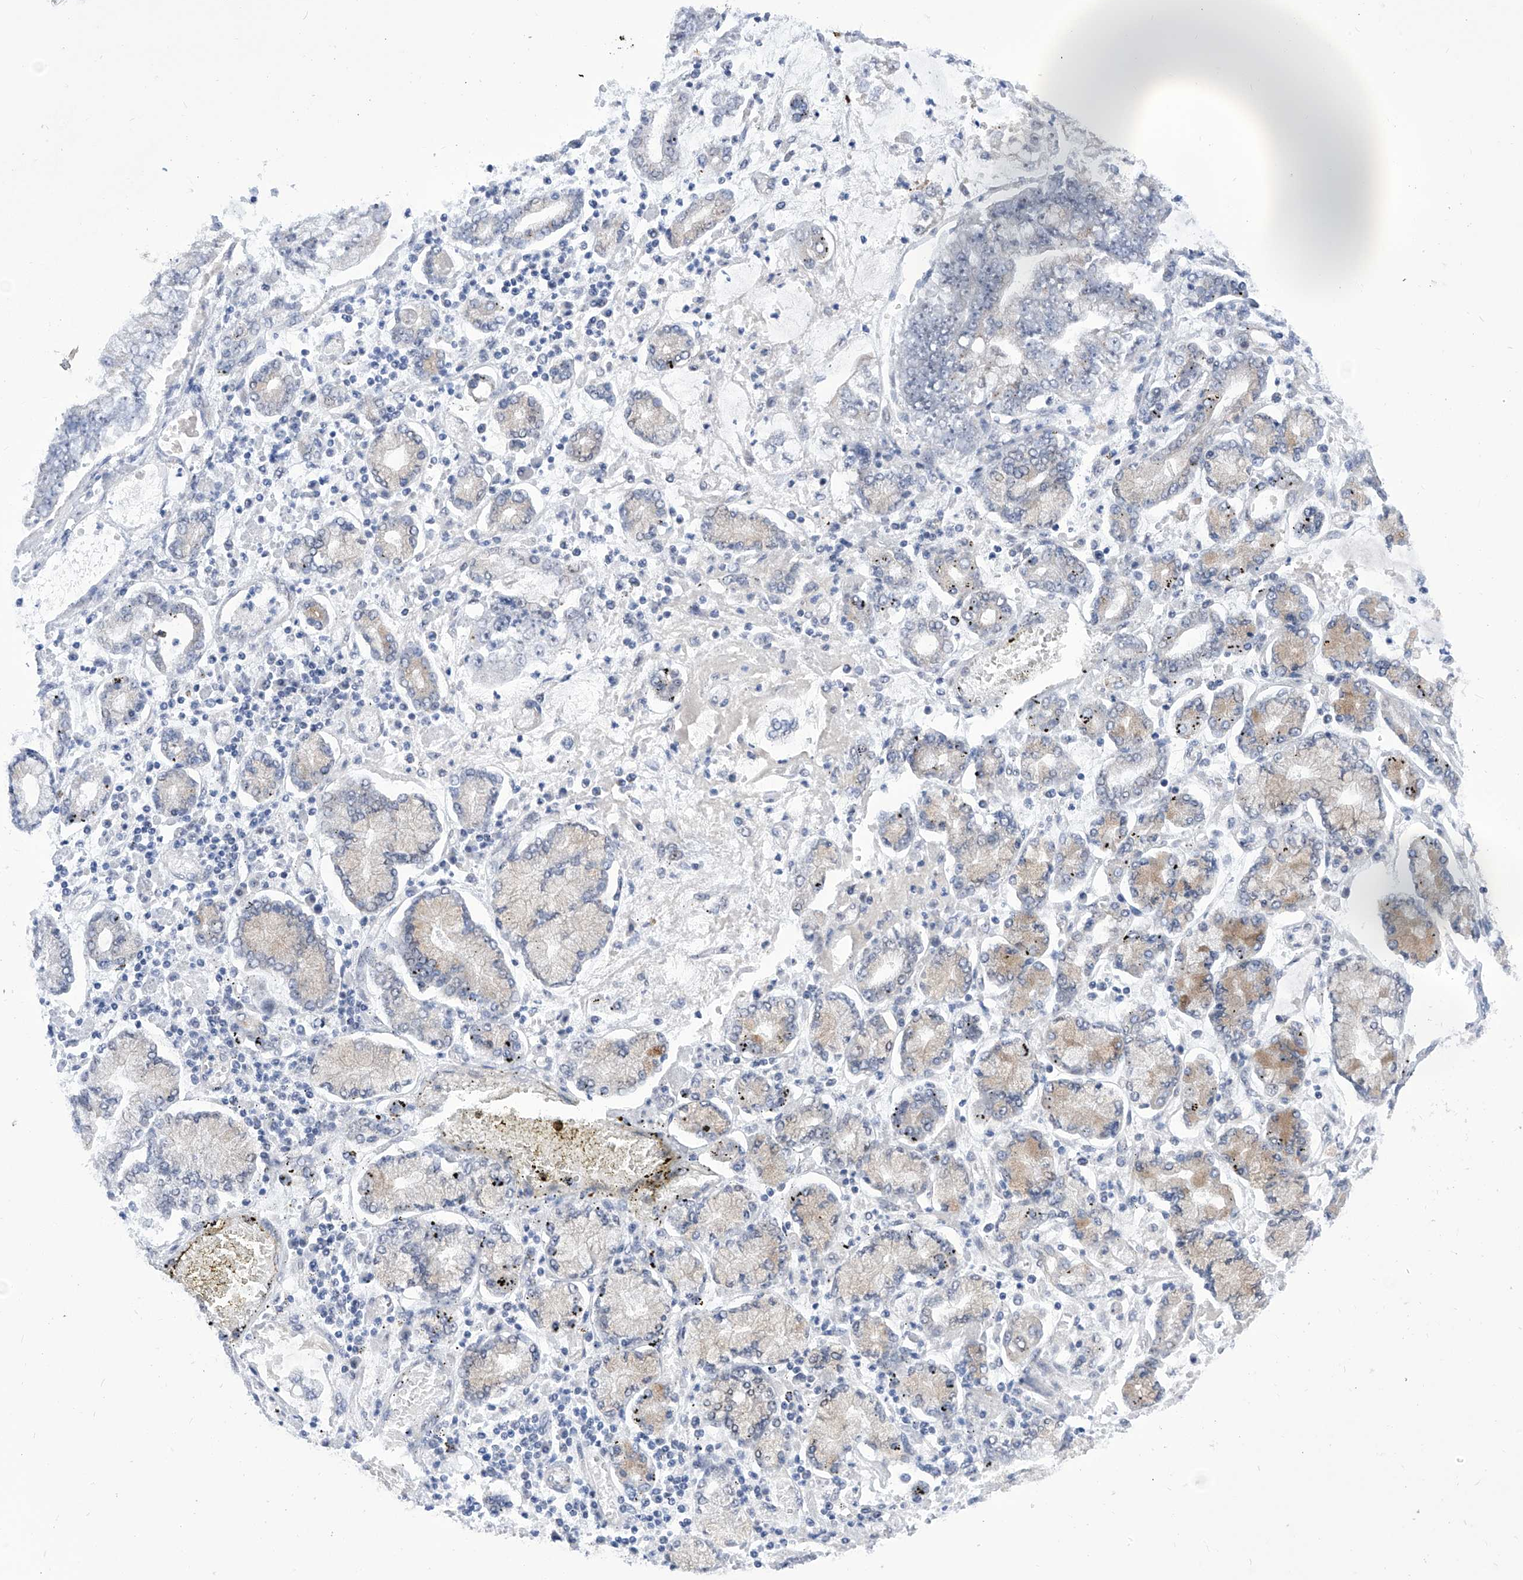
{"staining": {"intensity": "negative", "quantity": "none", "location": "none"}, "tissue": "stomach cancer", "cell_type": "Tumor cells", "image_type": "cancer", "snomed": [{"axis": "morphology", "description": "Adenocarcinoma, NOS"}, {"axis": "topography", "description": "Stomach"}], "caption": "IHC histopathology image of neoplastic tissue: stomach cancer stained with DAB shows no significant protein positivity in tumor cells.", "gene": "SART1", "patient": {"sex": "male", "age": 76}}